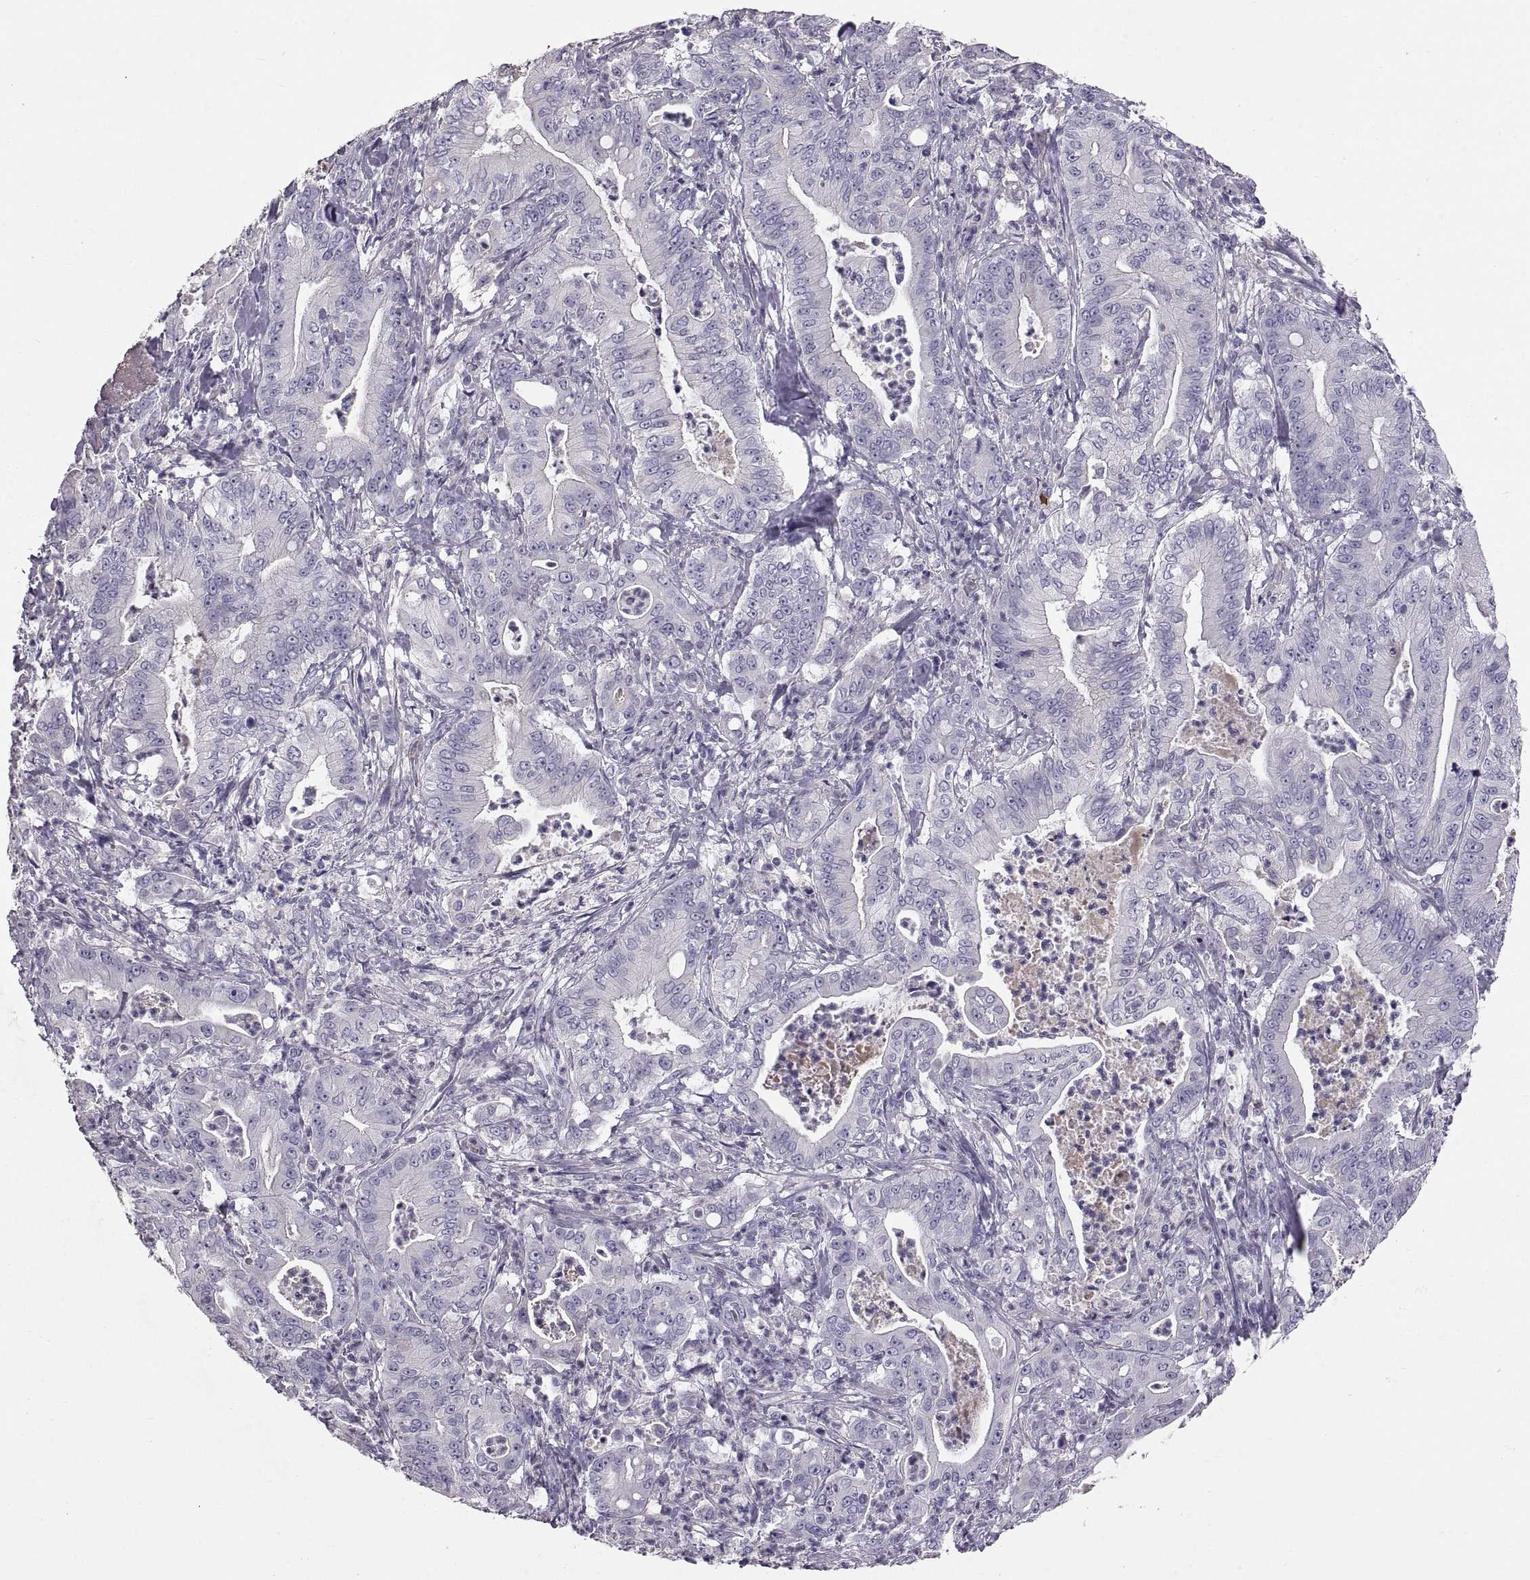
{"staining": {"intensity": "negative", "quantity": "none", "location": "none"}, "tissue": "pancreatic cancer", "cell_type": "Tumor cells", "image_type": "cancer", "snomed": [{"axis": "morphology", "description": "Adenocarcinoma, NOS"}, {"axis": "topography", "description": "Pancreas"}], "caption": "The histopathology image displays no significant staining in tumor cells of pancreatic cancer.", "gene": "ADAM32", "patient": {"sex": "male", "age": 71}}